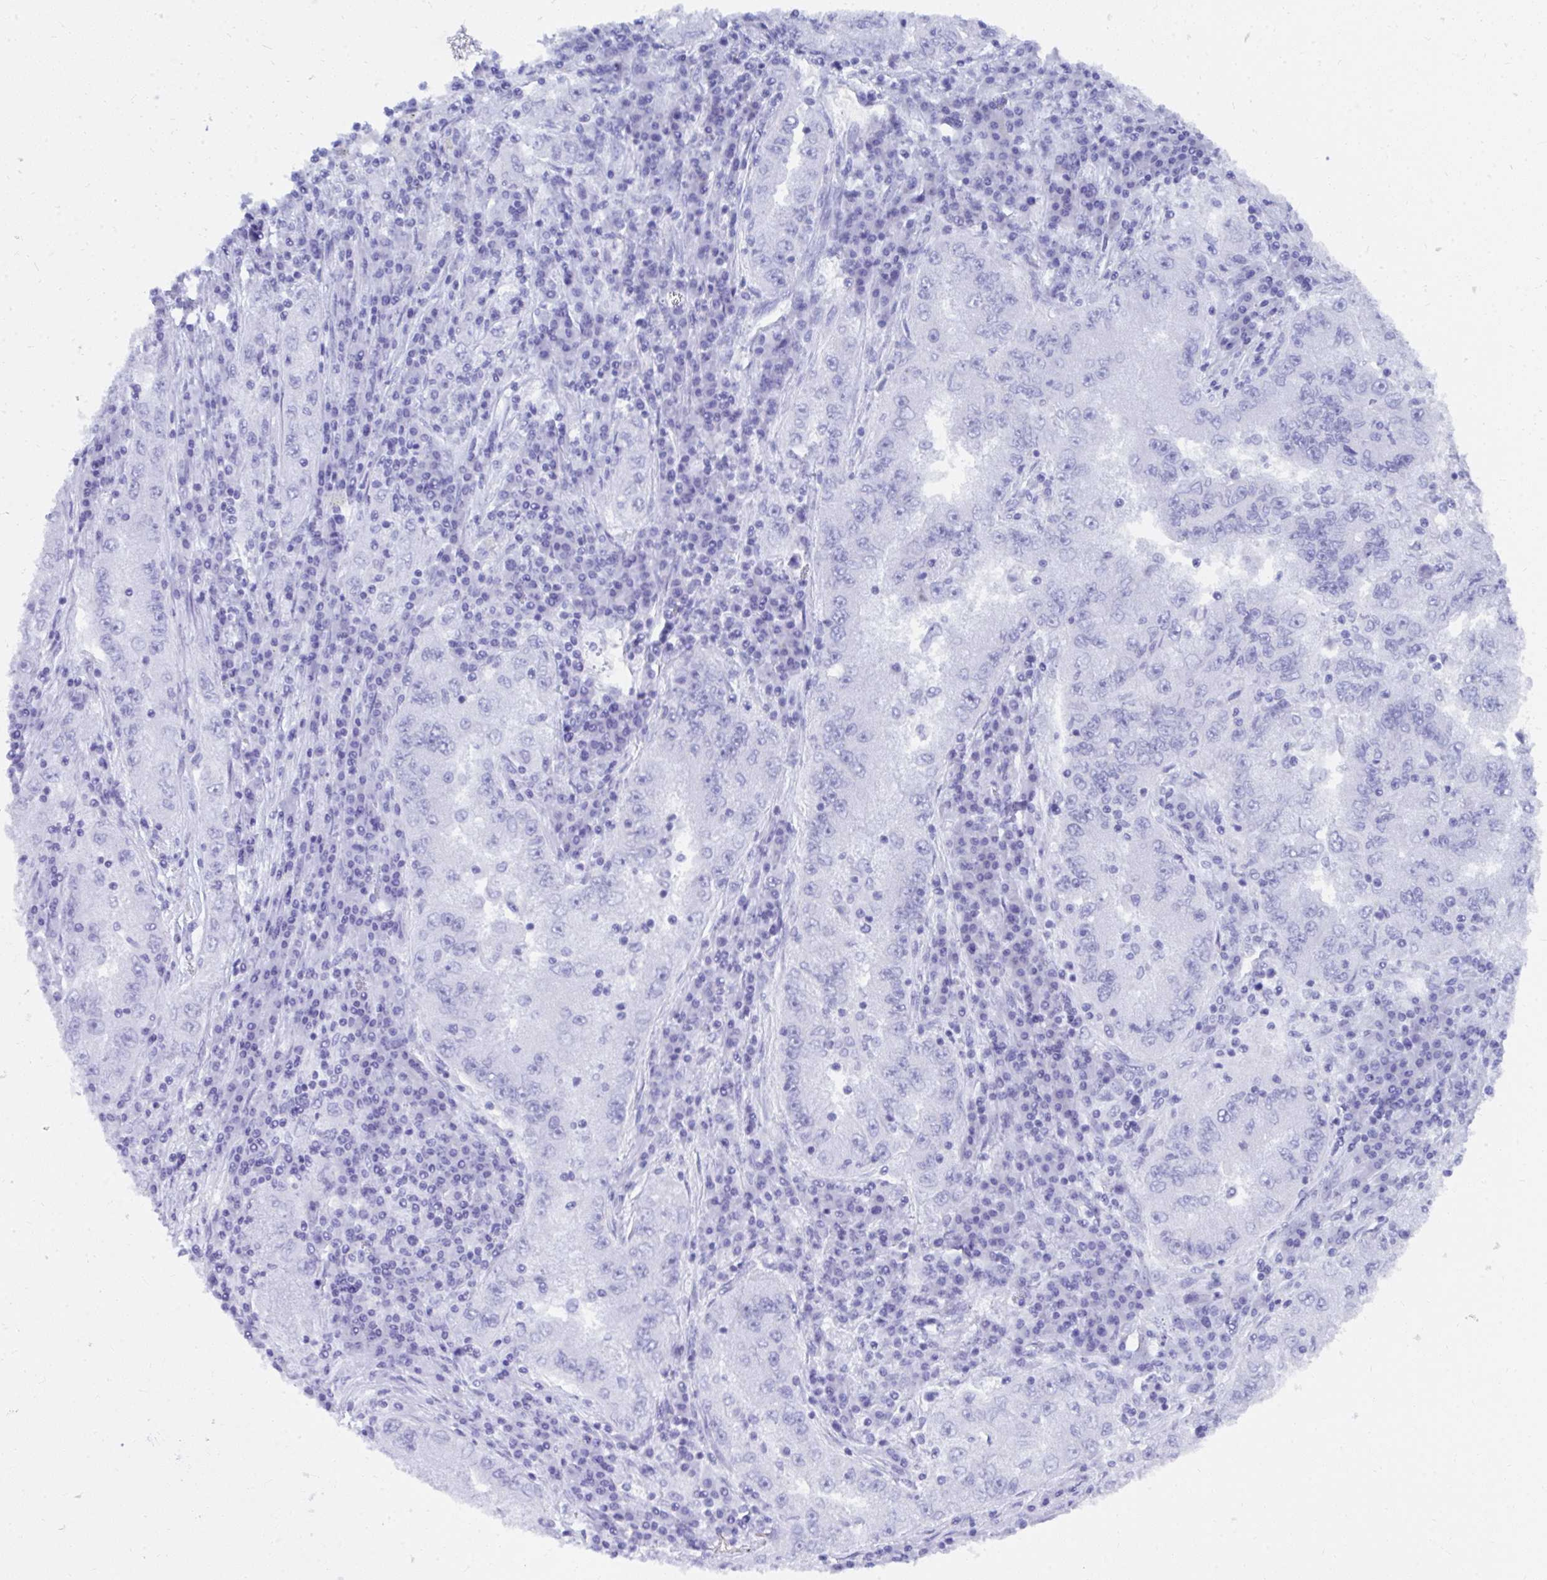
{"staining": {"intensity": "negative", "quantity": "none", "location": "none"}, "tissue": "lung cancer", "cell_type": "Tumor cells", "image_type": "cancer", "snomed": [{"axis": "morphology", "description": "Adenocarcinoma, NOS"}, {"axis": "morphology", "description": "Adenocarcinoma primary or metastatic"}, {"axis": "topography", "description": "Lung"}], "caption": "Immunohistochemical staining of adenocarcinoma primary or metastatic (lung) shows no significant staining in tumor cells.", "gene": "MROH2B", "patient": {"sex": "male", "age": 74}}